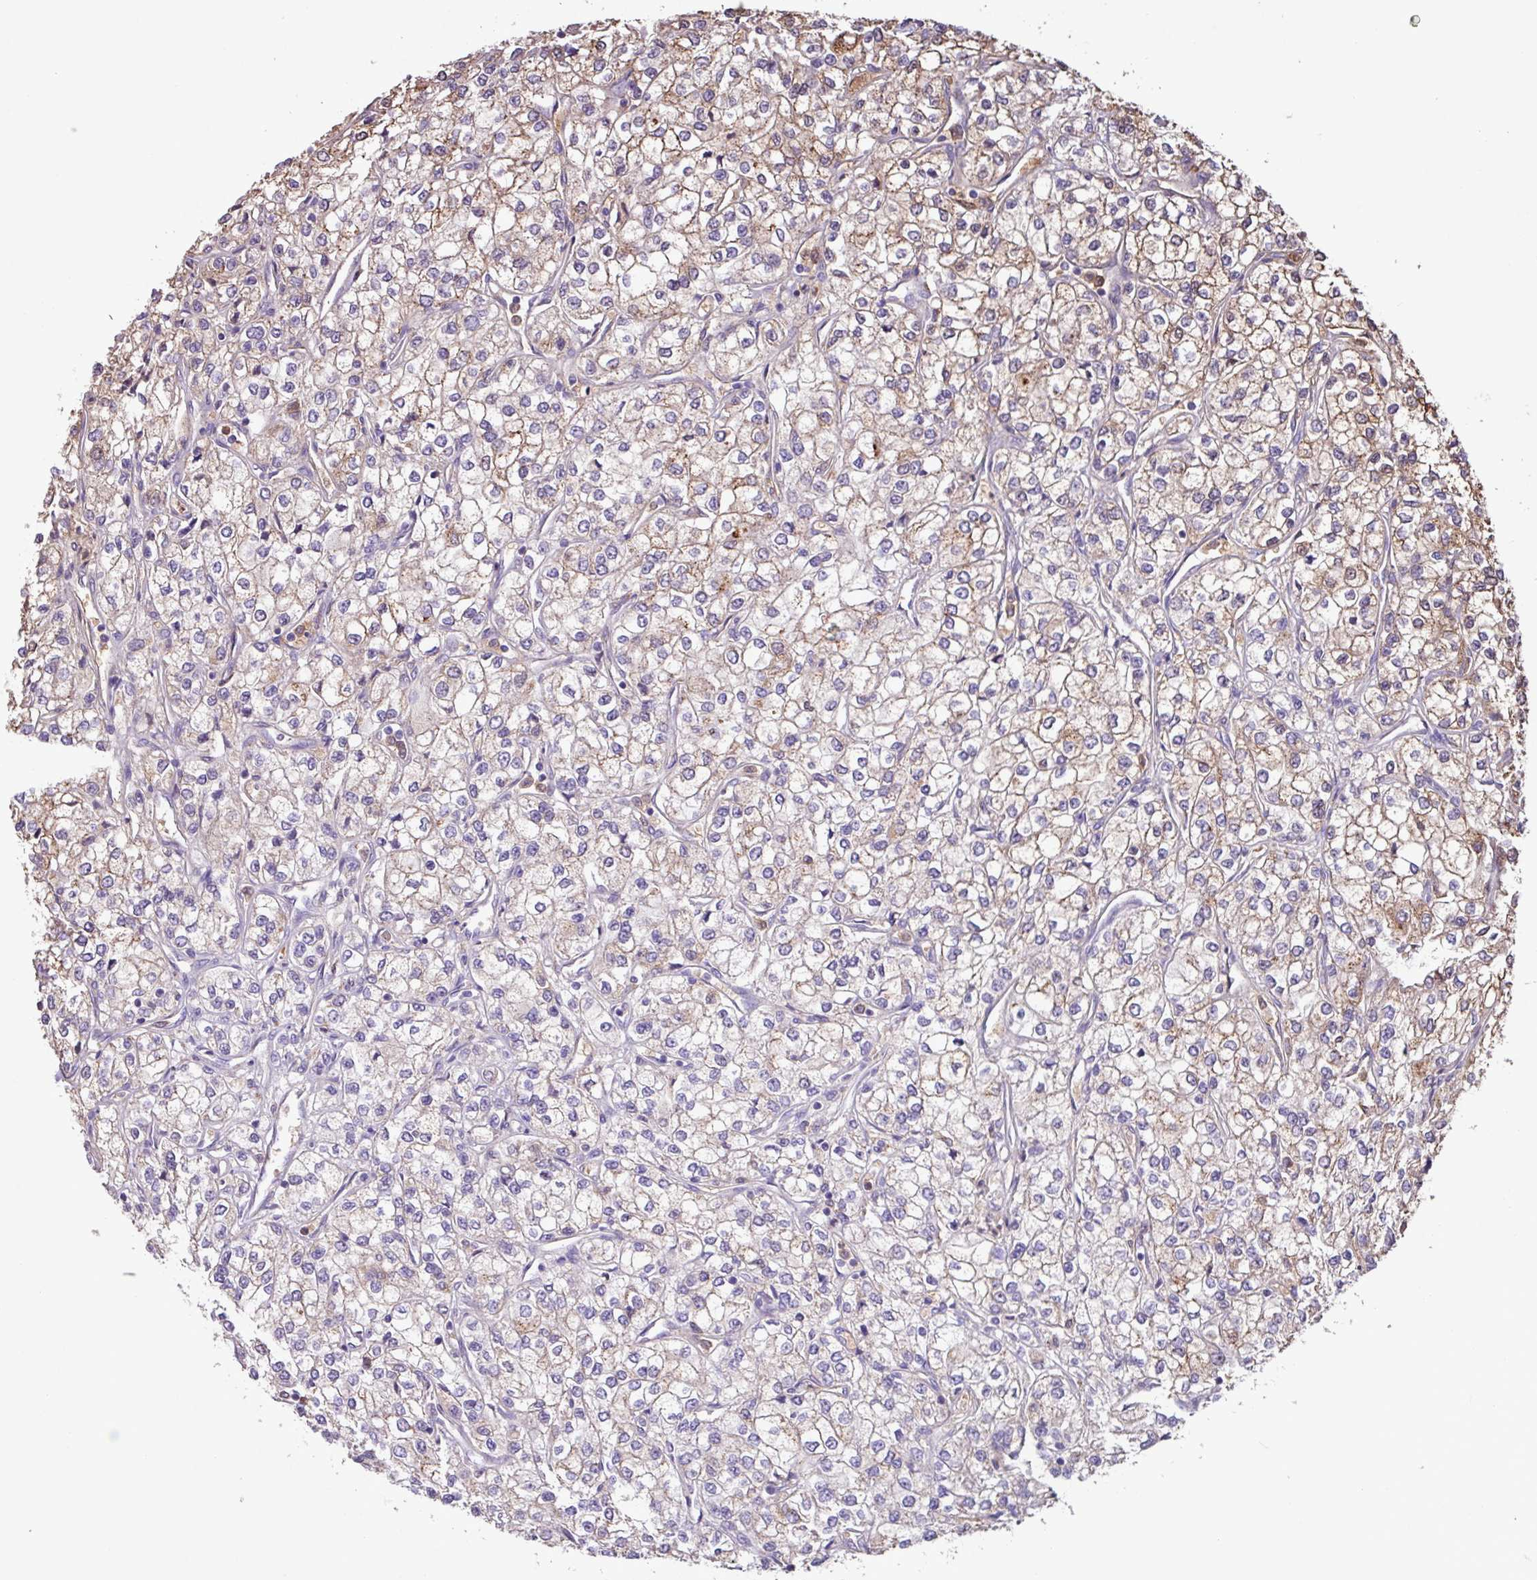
{"staining": {"intensity": "weak", "quantity": "25%-75%", "location": "cytoplasmic/membranous"}, "tissue": "renal cancer", "cell_type": "Tumor cells", "image_type": "cancer", "snomed": [{"axis": "morphology", "description": "Adenocarcinoma, NOS"}, {"axis": "topography", "description": "Kidney"}], "caption": "Renal cancer (adenocarcinoma) stained with DAB IHC shows low levels of weak cytoplasmic/membranous positivity in about 25%-75% of tumor cells.", "gene": "CHST11", "patient": {"sex": "male", "age": 80}}